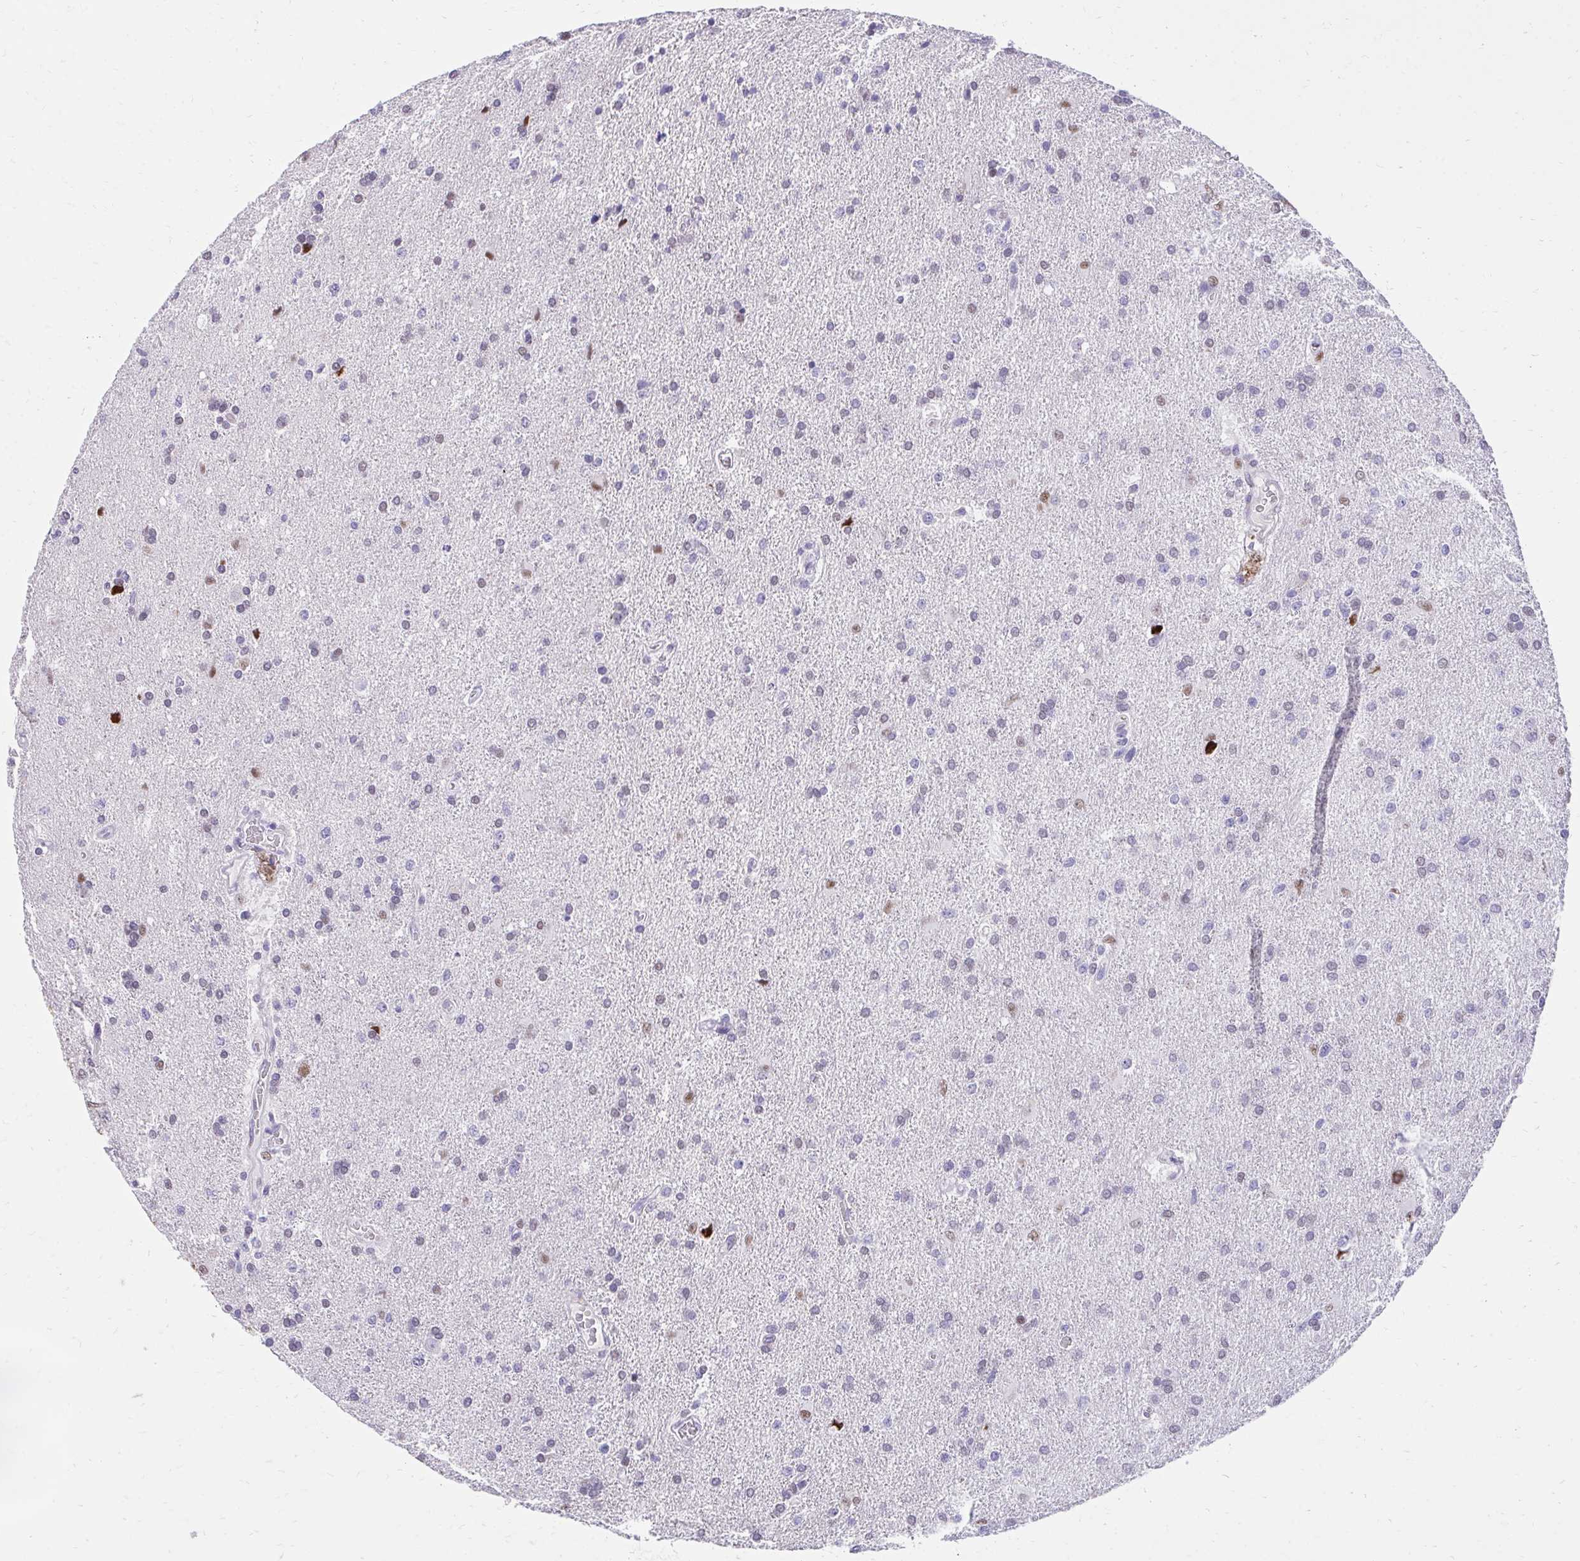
{"staining": {"intensity": "moderate", "quantity": "<25%", "location": "nuclear"}, "tissue": "glioma", "cell_type": "Tumor cells", "image_type": "cancer", "snomed": [{"axis": "morphology", "description": "Glioma, malignant, High grade"}, {"axis": "topography", "description": "Brain"}], "caption": "Protein expression analysis of human malignant glioma (high-grade) reveals moderate nuclear expression in about <25% of tumor cells.", "gene": "KLK1", "patient": {"sex": "male", "age": 68}}